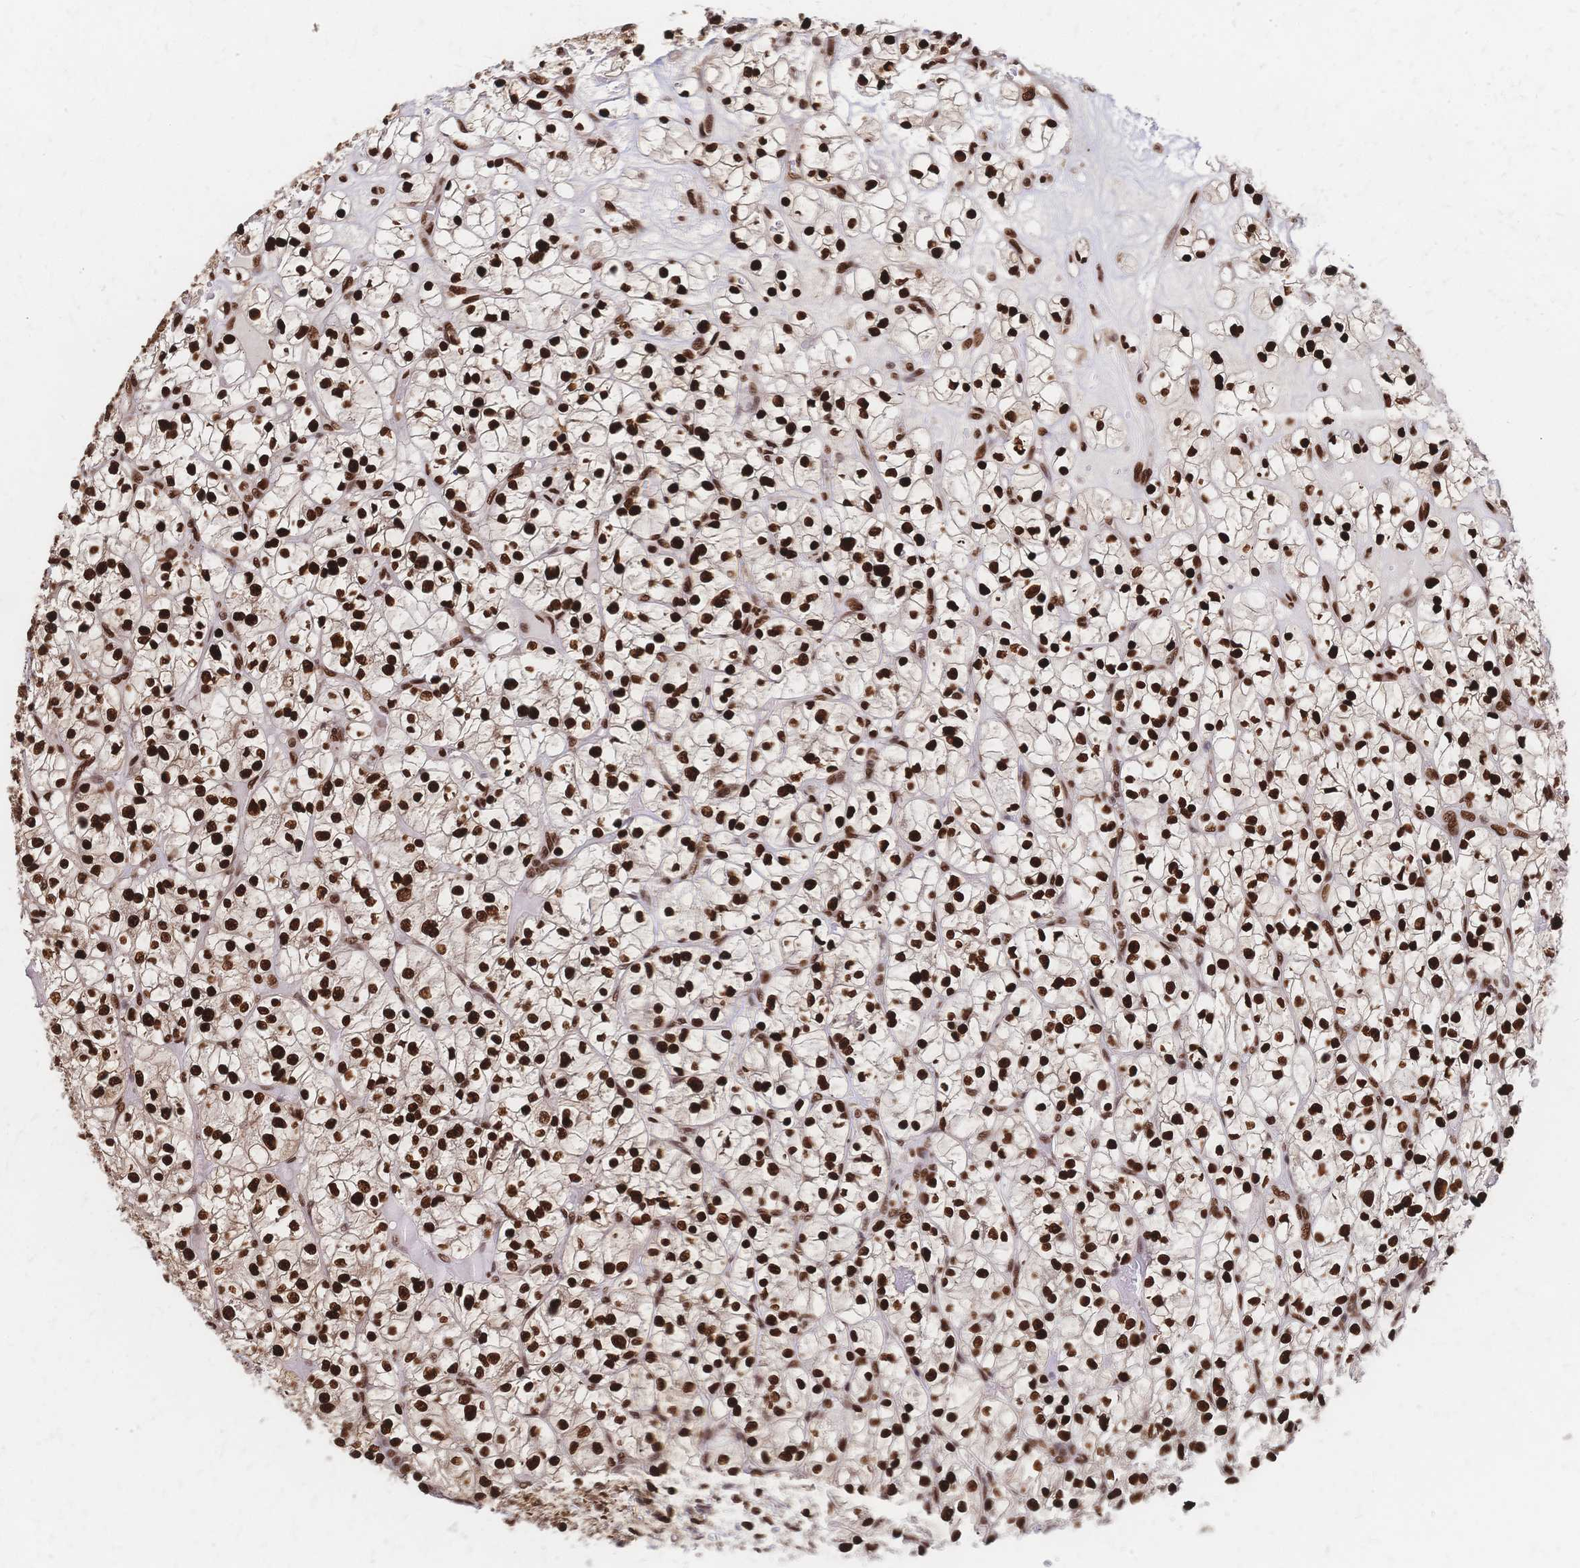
{"staining": {"intensity": "strong", "quantity": ">75%", "location": "nuclear"}, "tissue": "renal cancer", "cell_type": "Tumor cells", "image_type": "cancer", "snomed": [{"axis": "morphology", "description": "Adenocarcinoma, NOS"}, {"axis": "topography", "description": "Kidney"}], "caption": "Adenocarcinoma (renal) stained with immunohistochemistry displays strong nuclear staining in about >75% of tumor cells.", "gene": "HDGF", "patient": {"sex": "female", "age": 64}}